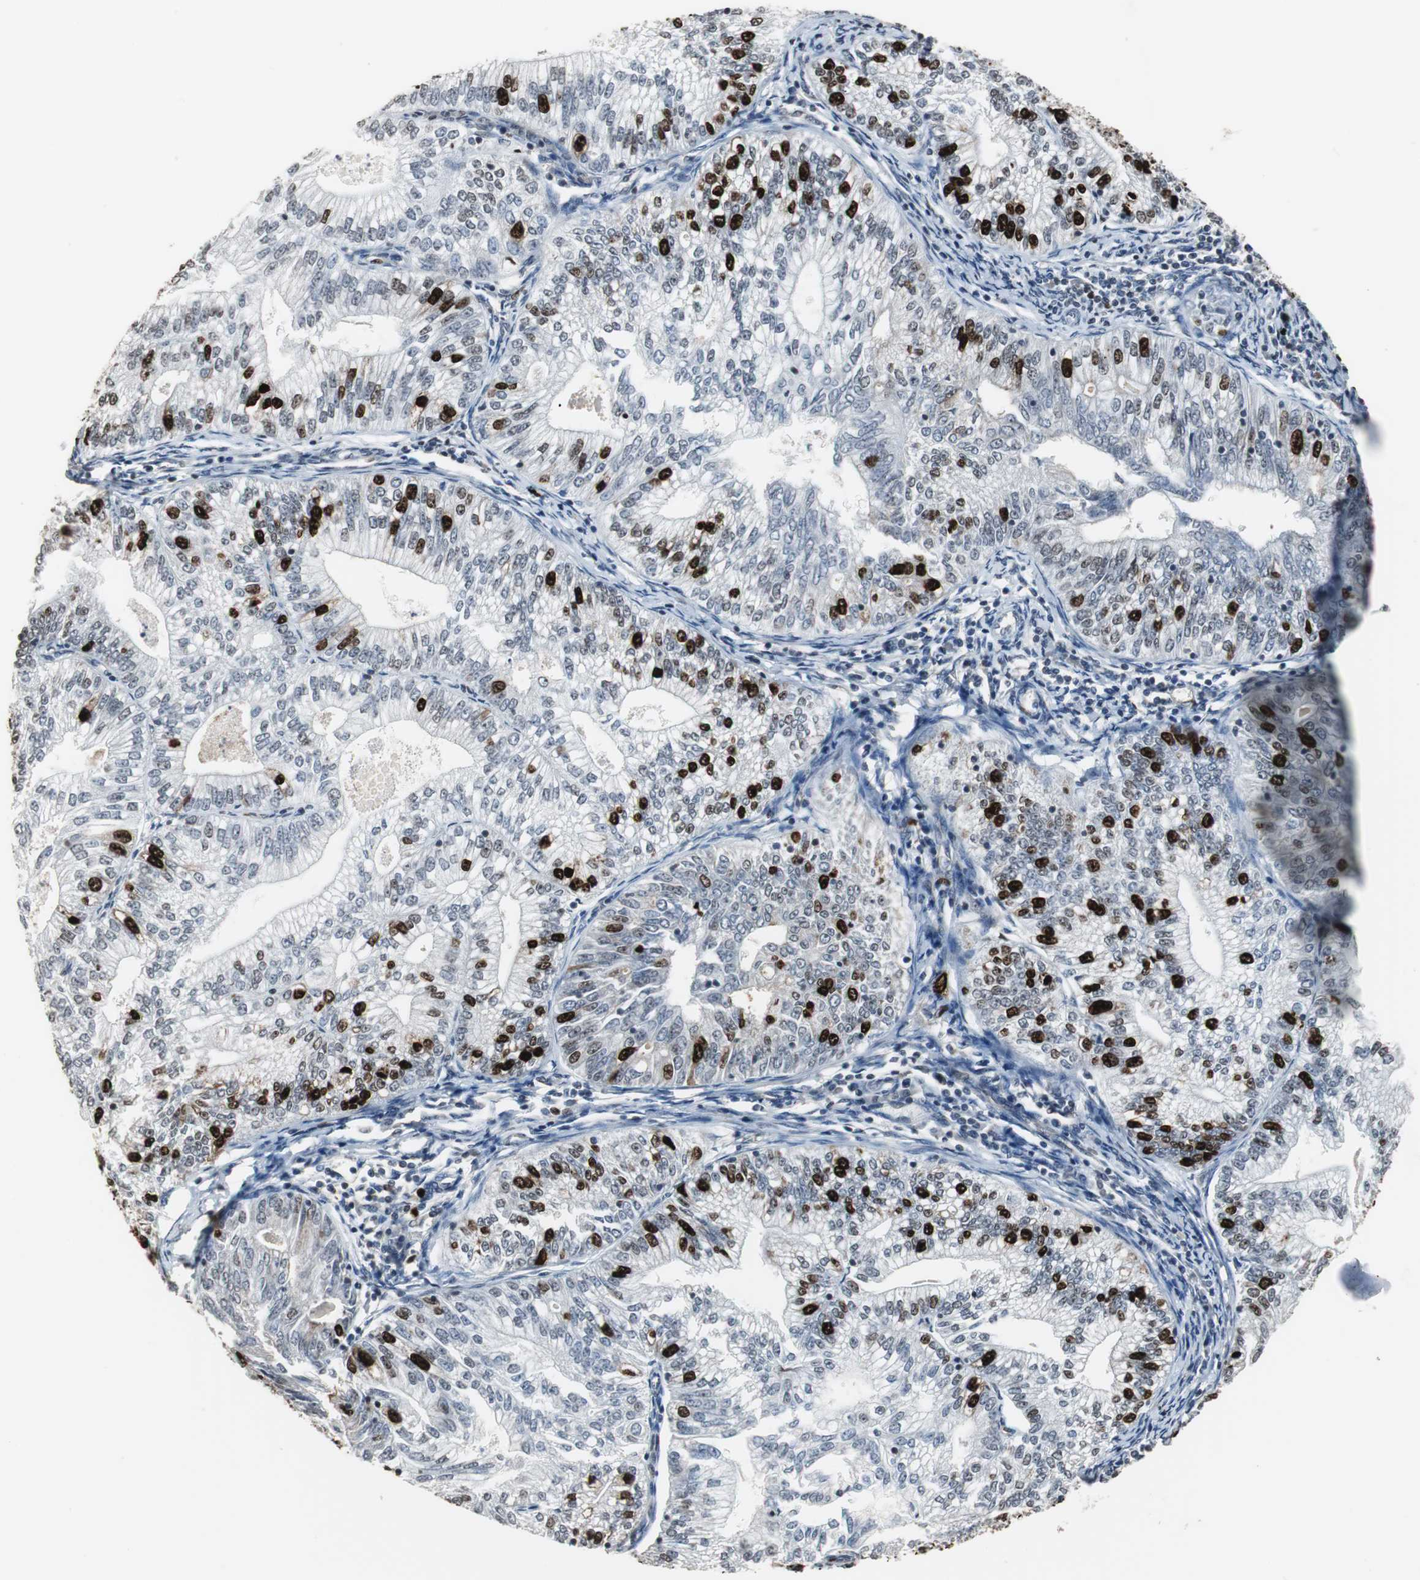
{"staining": {"intensity": "strong", "quantity": "<25%", "location": "nuclear"}, "tissue": "endometrial cancer", "cell_type": "Tumor cells", "image_type": "cancer", "snomed": [{"axis": "morphology", "description": "Adenocarcinoma, NOS"}, {"axis": "topography", "description": "Endometrium"}], "caption": "Endometrial cancer (adenocarcinoma) stained for a protein (brown) demonstrates strong nuclear positive staining in about <25% of tumor cells.", "gene": "TOP2A", "patient": {"sex": "female", "age": 69}}